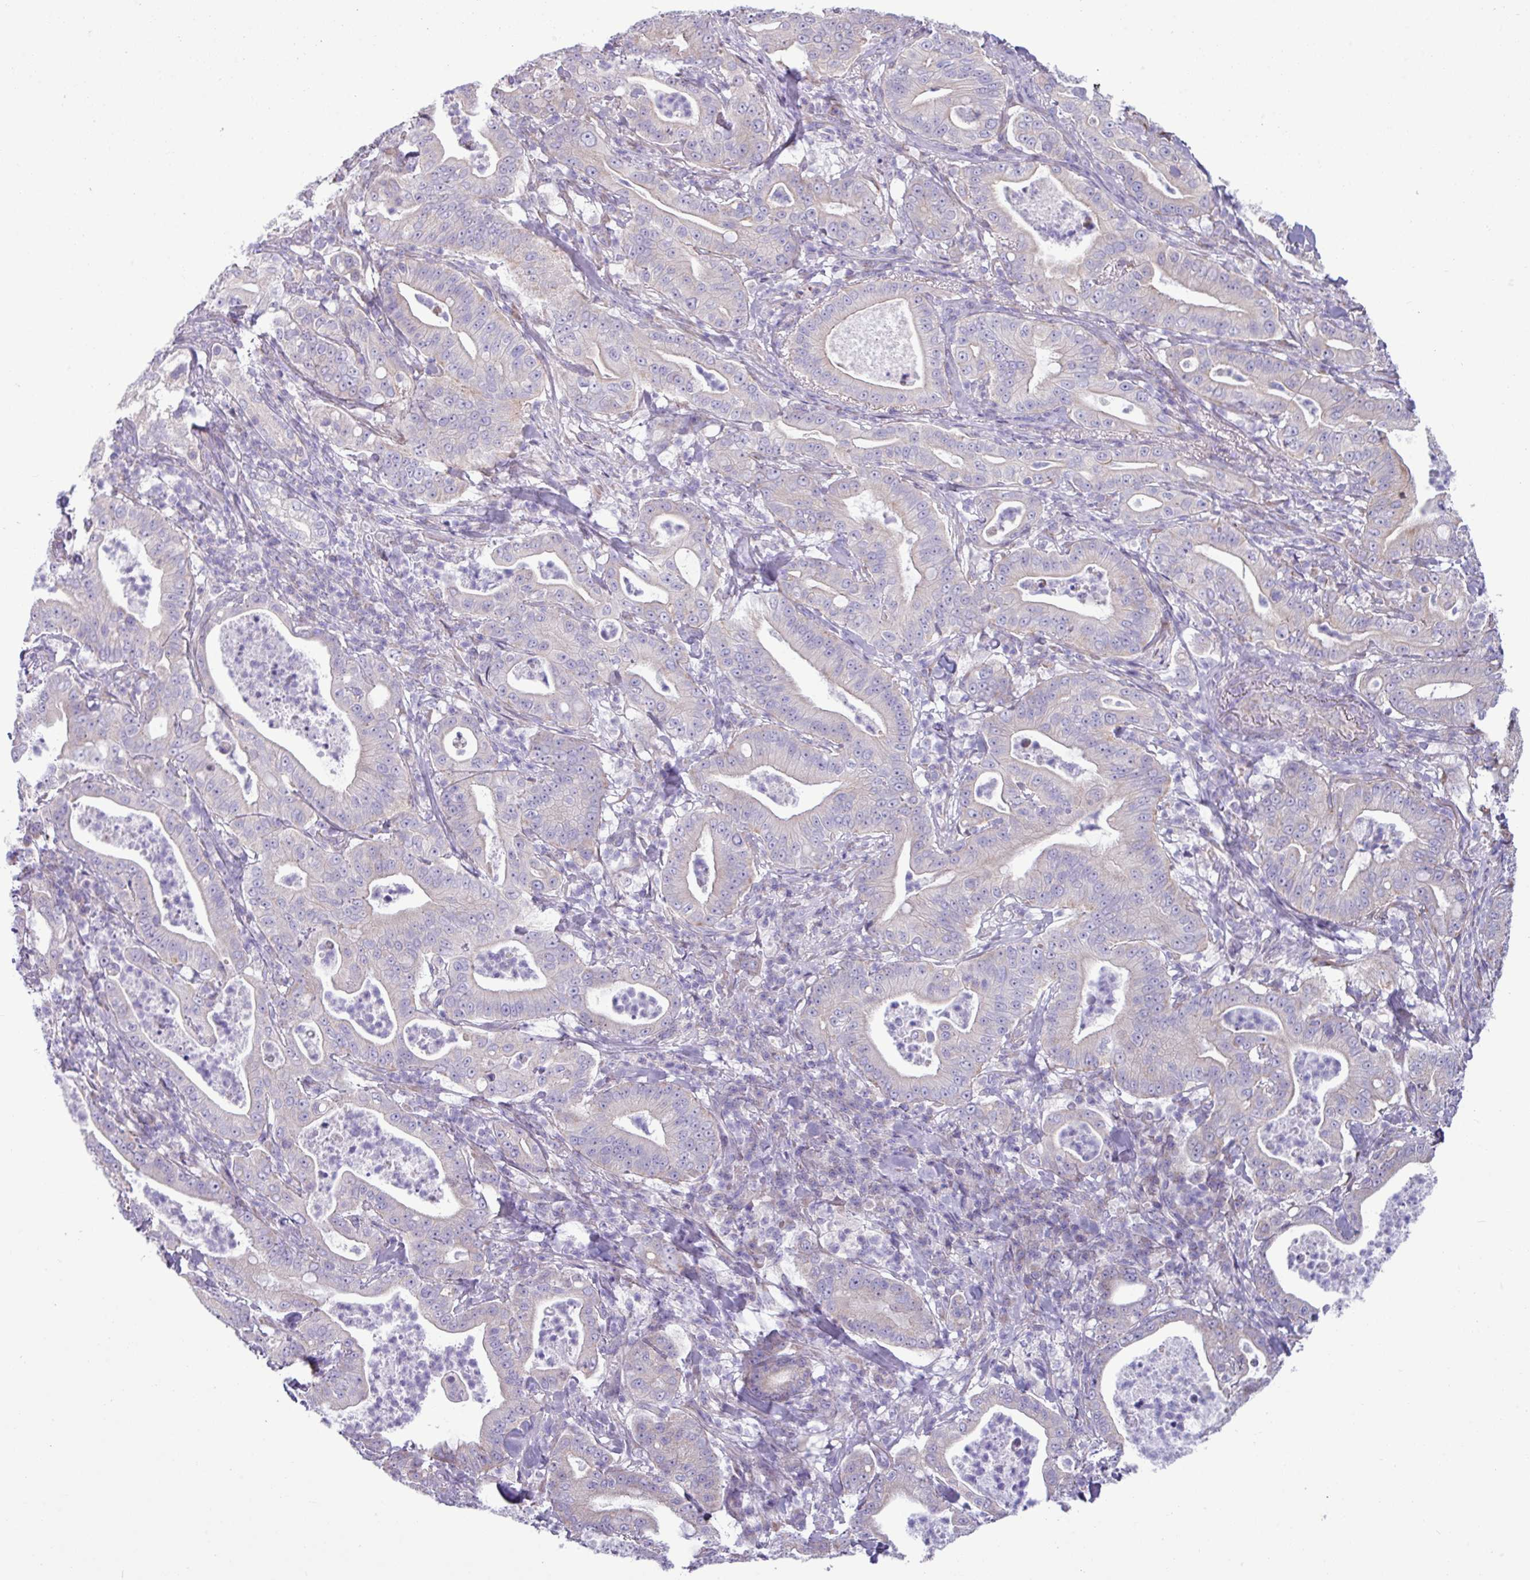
{"staining": {"intensity": "negative", "quantity": "none", "location": "none"}, "tissue": "pancreatic cancer", "cell_type": "Tumor cells", "image_type": "cancer", "snomed": [{"axis": "morphology", "description": "Adenocarcinoma, NOS"}, {"axis": "topography", "description": "Pancreas"}], "caption": "The histopathology image shows no significant positivity in tumor cells of pancreatic cancer (adenocarcinoma).", "gene": "IRGC", "patient": {"sex": "male", "age": 71}}